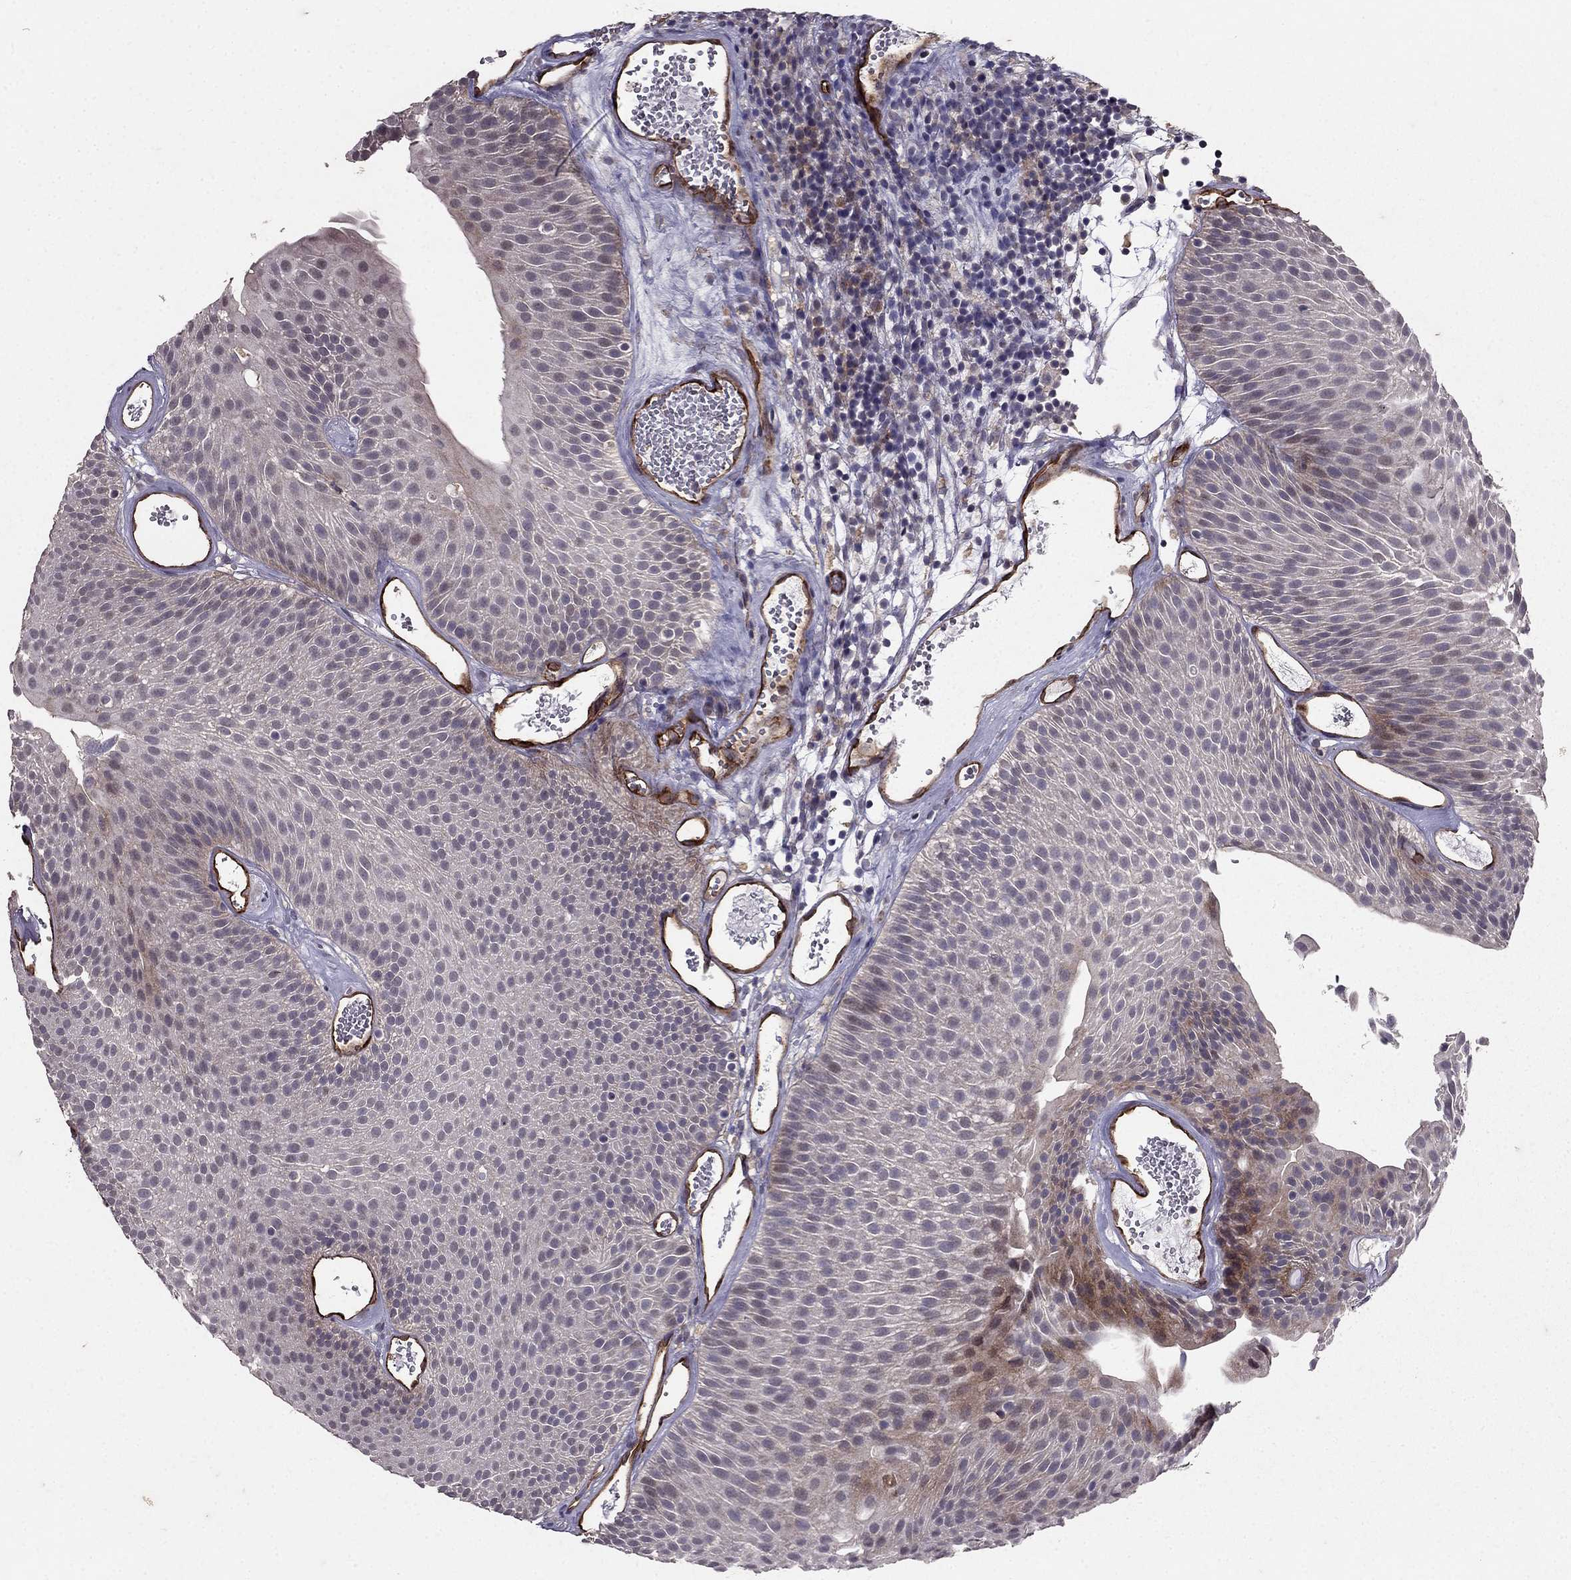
{"staining": {"intensity": "moderate", "quantity": "<25%", "location": "cytoplasmic/membranous"}, "tissue": "urothelial cancer", "cell_type": "Tumor cells", "image_type": "cancer", "snomed": [{"axis": "morphology", "description": "Urothelial carcinoma, Low grade"}, {"axis": "topography", "description": "Urinary bladder"}], "caption": "A brown stain labels moderate cytoplasmic/membranous expression of a protein in urothelial carcinoma (low-grade) tumor cells.", "gene": "RASIP1", "patient": {"sex": "male", "age": 52}}